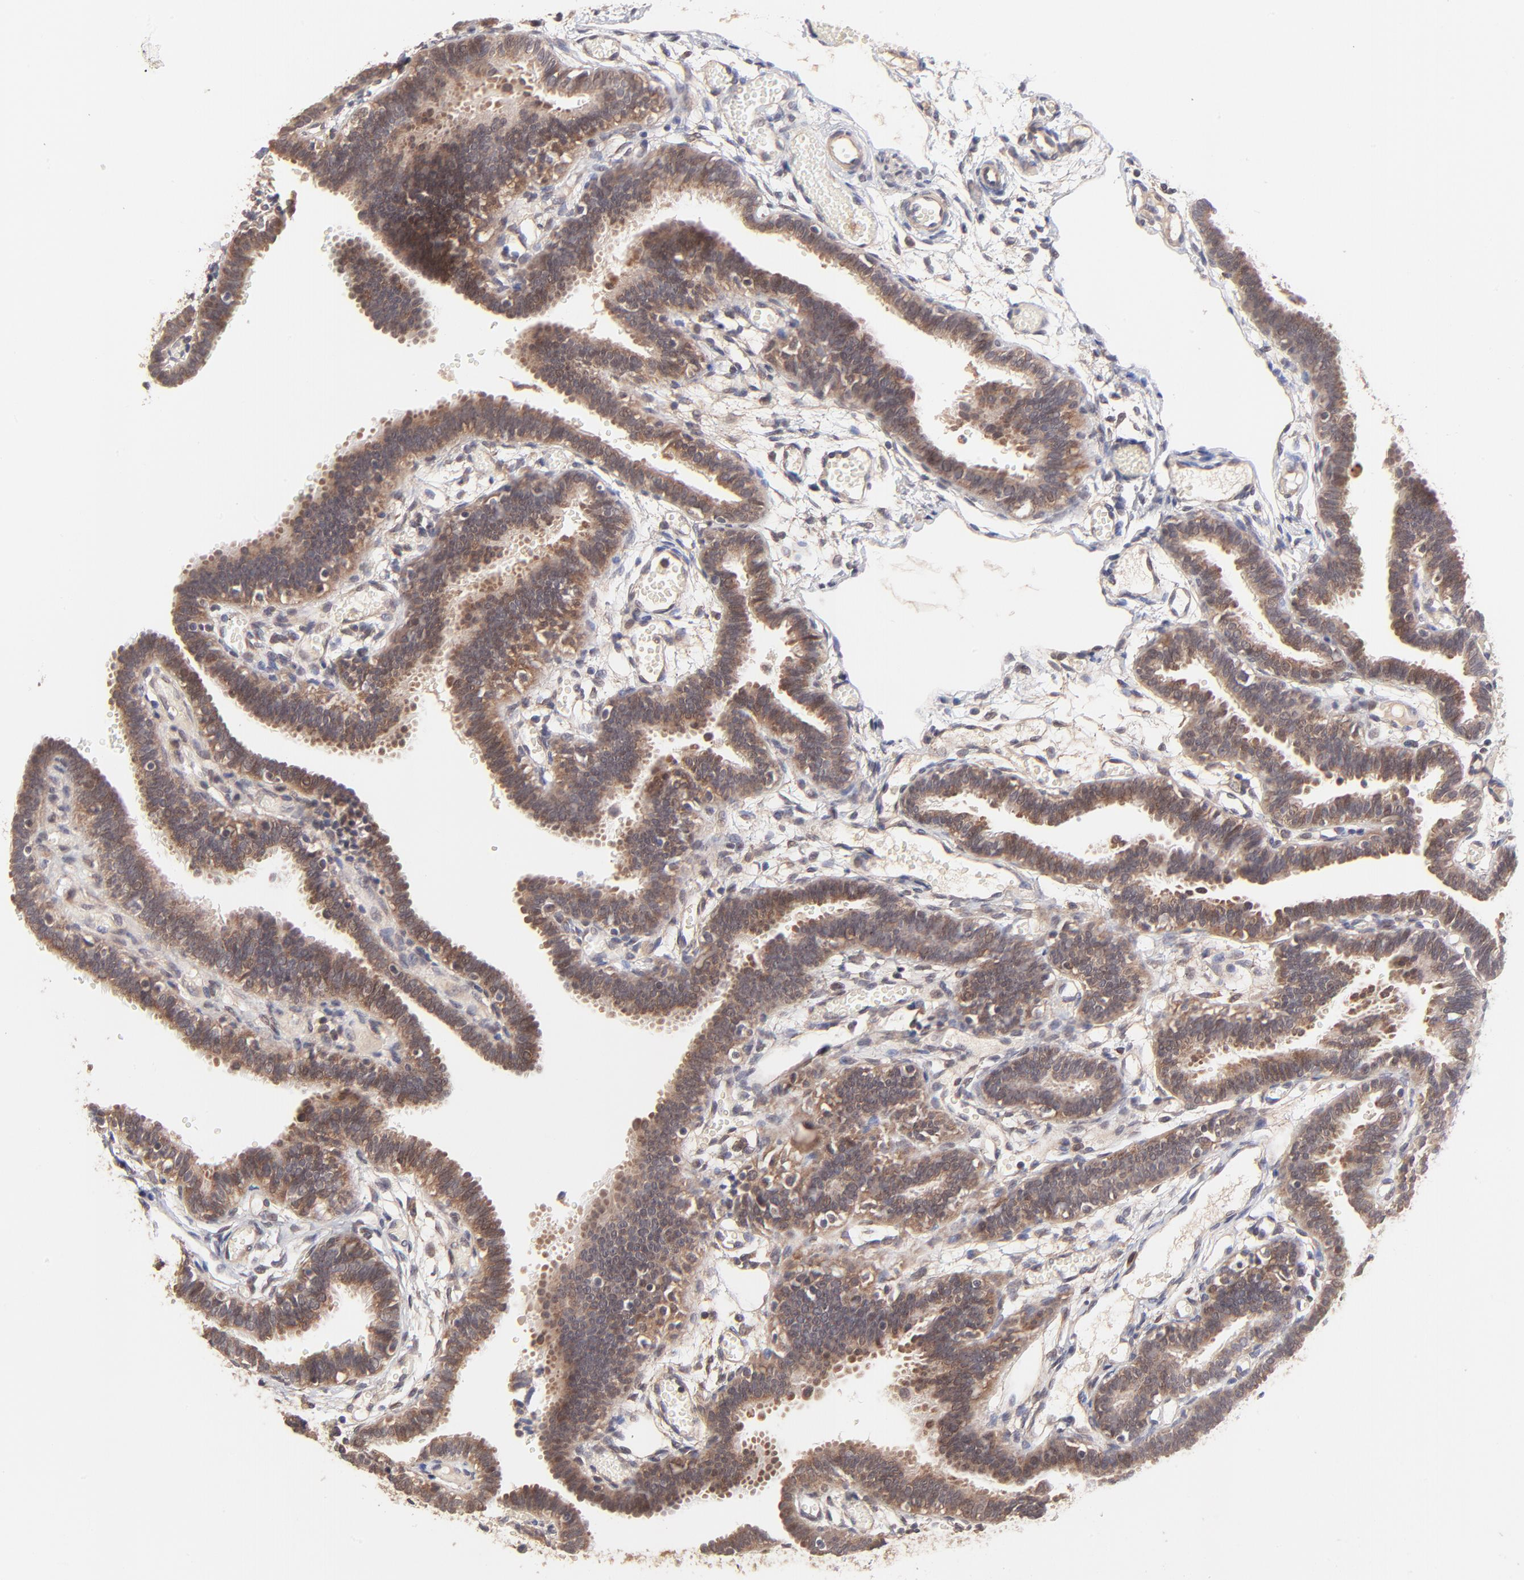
{"staining": {"intensity": "moderate", "quantity": ">75%", "location": "cytoplasmic/membranous"}, "tissue": "fallopian tube", "cell_type": "Glandular cells", "image_type": "normal", "snomed": [{"axis": "morphology", "description": "Normal tissue, NOS"}, {"axis": "topography", "description": "Fallopian tube"}], "caption": "This image displays benign fallopian tube stained with IHC to label a protein in brown. The cytoplasmic/membranous of glandular cells show moderate positivity for the protein. Nuclei are counter-stained blue.", "gene": "BAIAP2L2", "patient": {"sex": "female", "age": 29}}